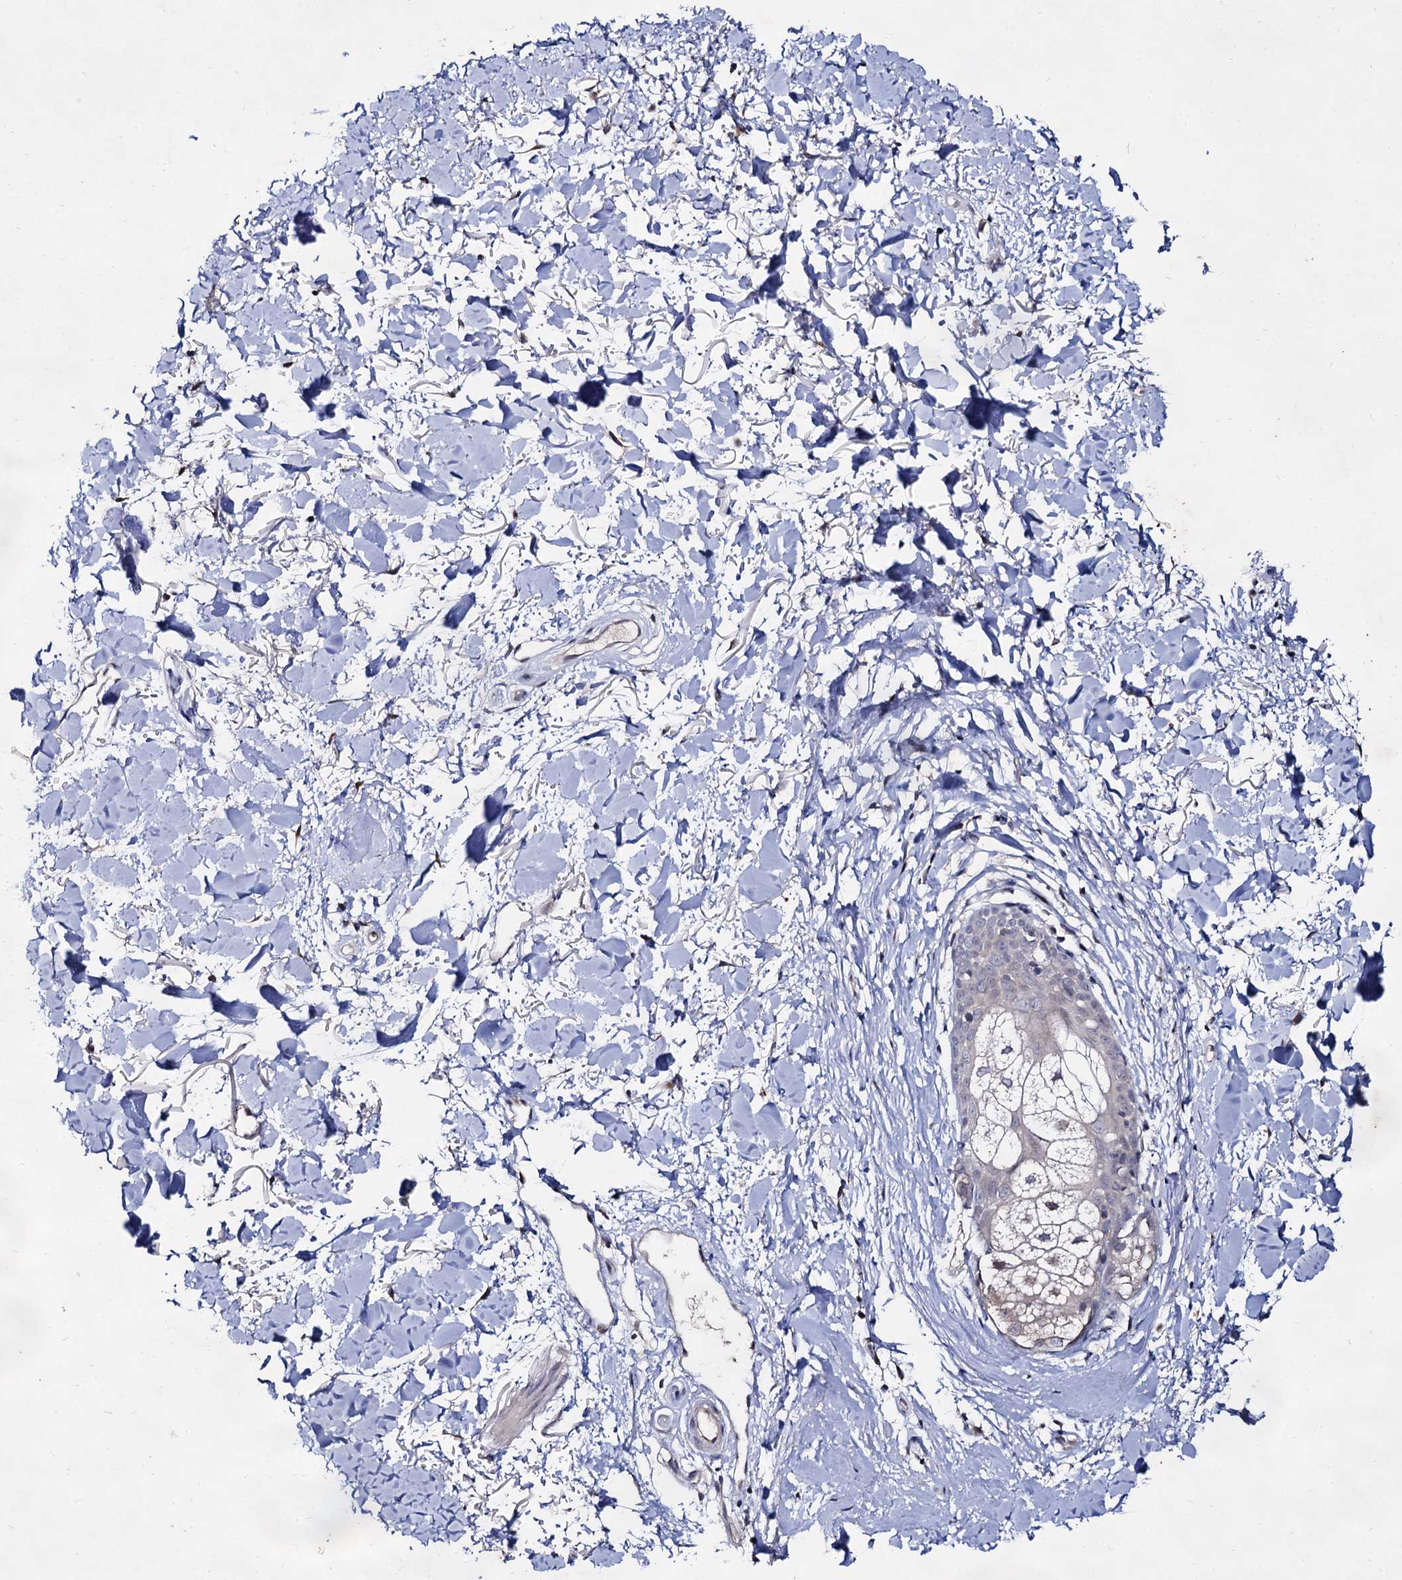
{"staining": {"intensity": "moderate", "quantity": ">75%", "location": "cytoplasmic/membranous"}, "tissue": "skin", "cell_type": "Fibroblasts", "image_type": "normal", "snomed": [{"axis": "morphology", "description": "Normal tissue, NOS"}, {"axis": "topography", "description": "Skin"}], "caption": "Human skin stained for a protein (brown) exhibits moderate cytoplasmic/membranous positive expression in approximately >75% of fibroblasts.", "gene": "ARFIP2", "patient": {"sex": "female", "age": 58}}